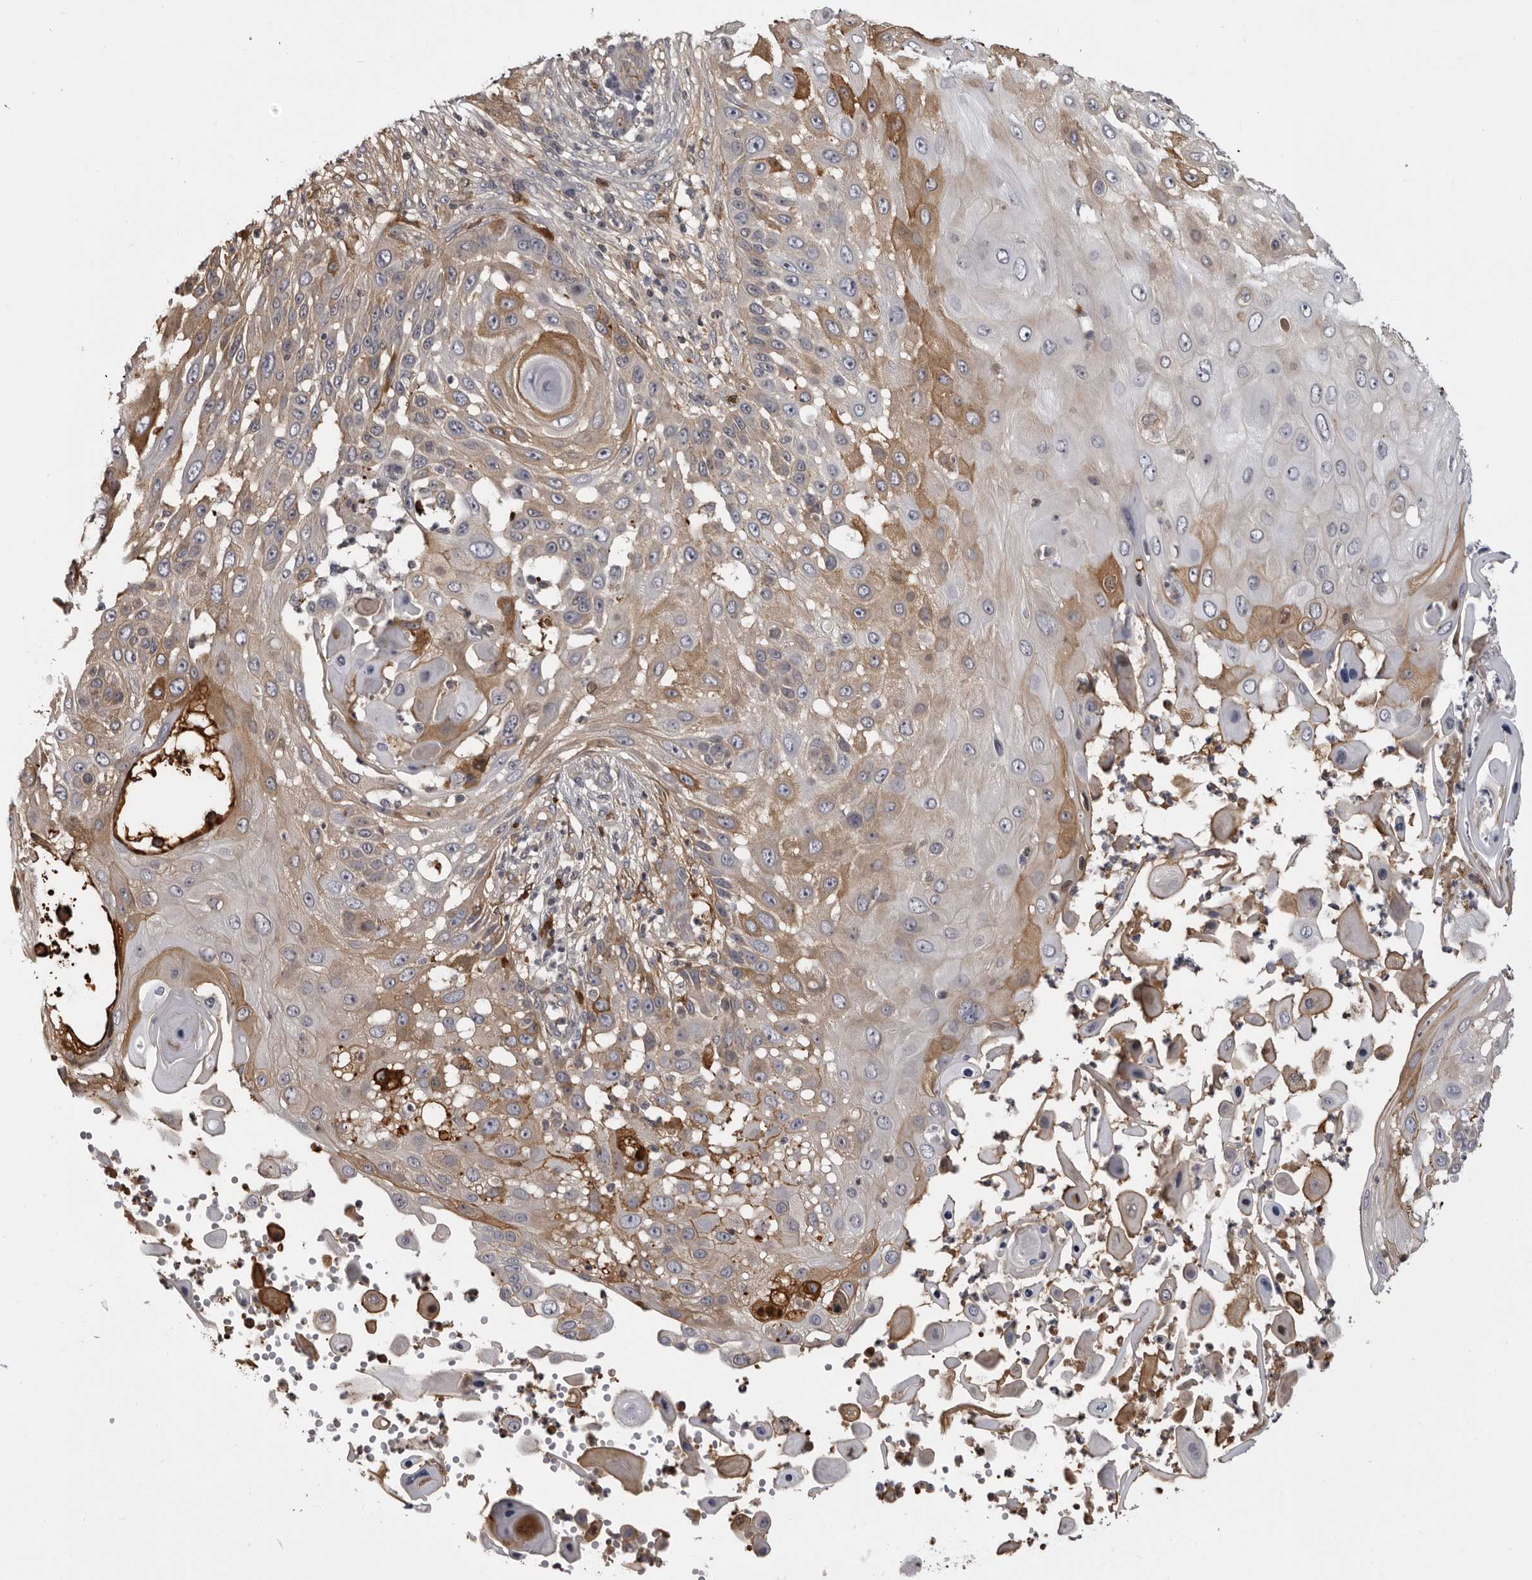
{"staining": {"intensity": "moderate", "quantity": "<25%", "location": "cytoplasmic/membranous"}, "tissue": "skin cancer", "cell_type": "Tumor cells", "image_type": "cancer", "snomed": [{"axis": "morphology", "description": "Squamous cell carcinoma, NOS"}, {"axis": "topography", "description": "Skin"}], "caption": "The photomicrograph exhibits immunohistochemical staining of skin cancer. There is moderate cytoplasmic/membranous positivity is appreciated in approximately <25% of tumor cells.", "gene": "PLEKHF2", "patient": {"sex": "female", "age": 44}}